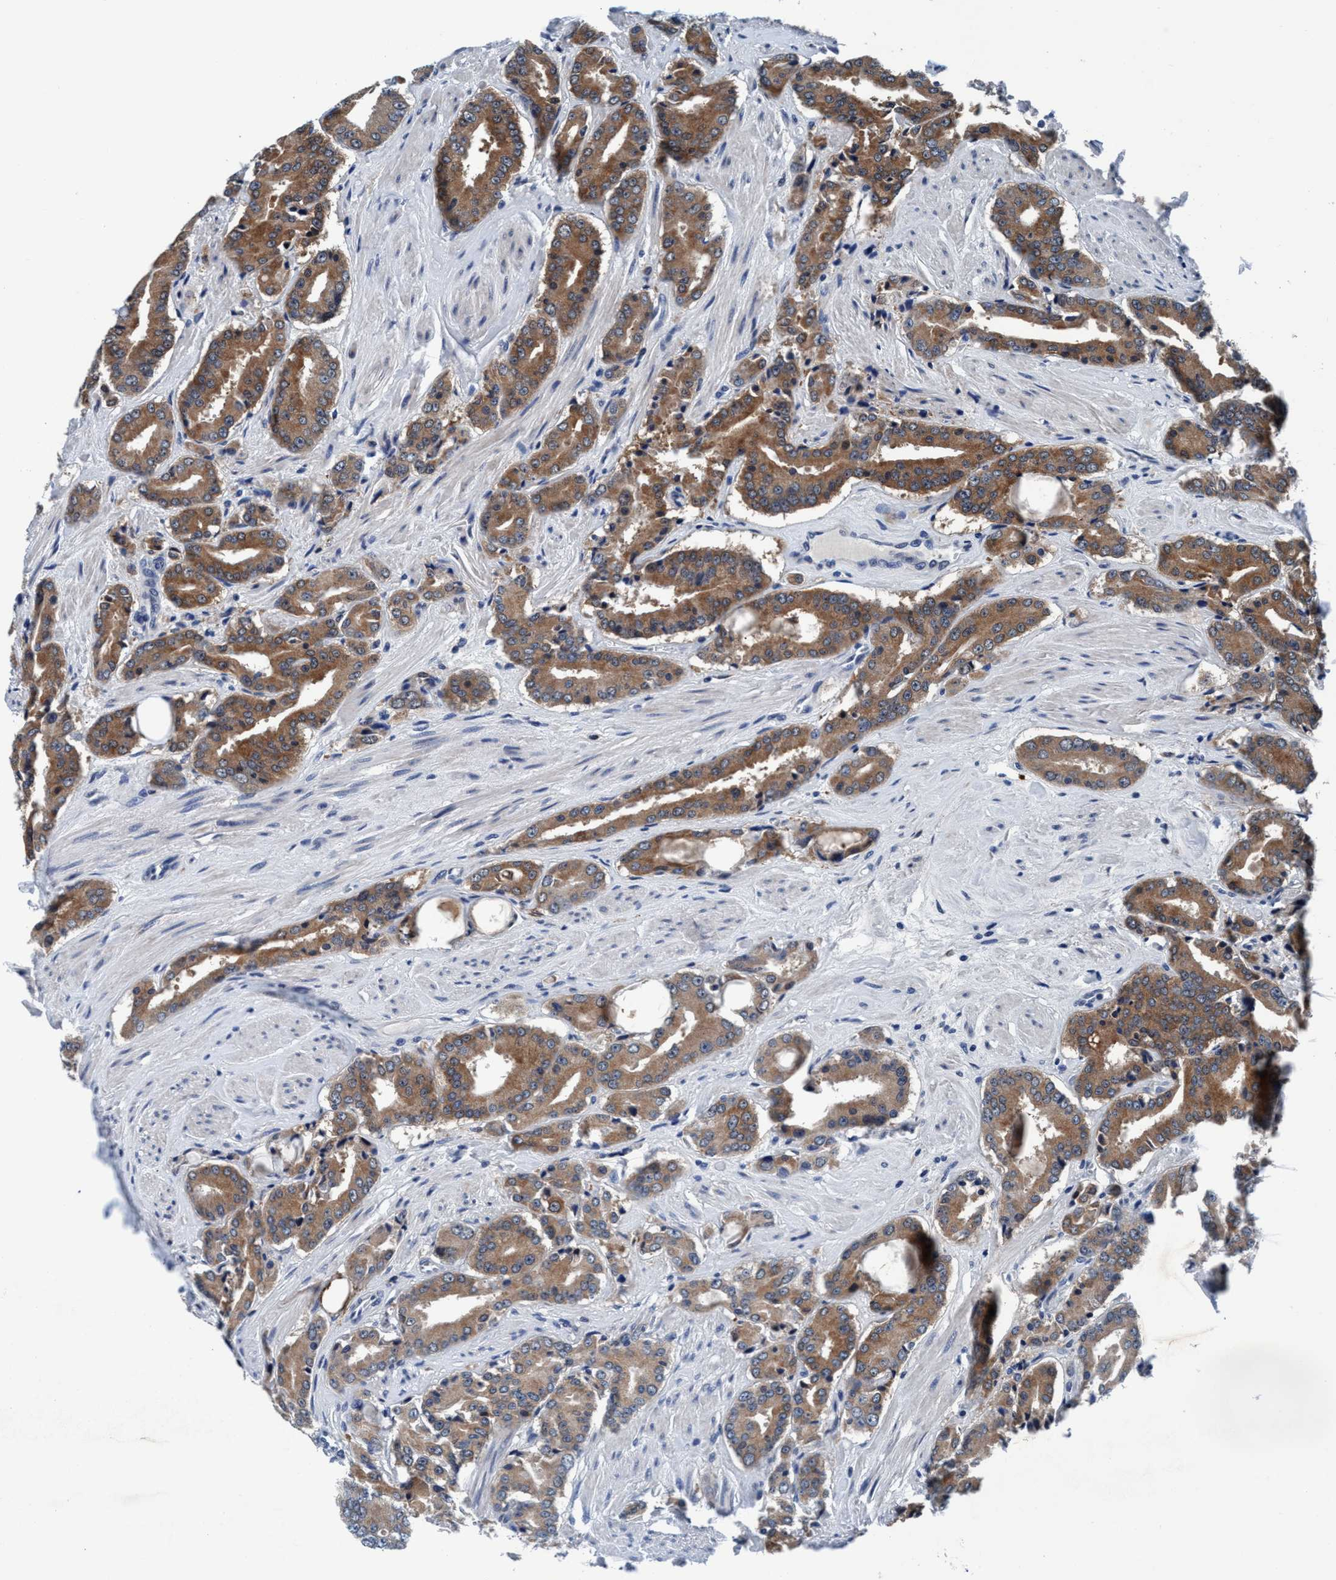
{"staining": {"intensity": "moderate", "quantity": "25%-75%", "location": "cytoplasmic/membranous"}, "tissue": "prostate cancer", "cell_type": "Tumor cells", "image_type": "cancer", "snomed": [{"axis": "morphology", "description": "Adenocarcinoma, High grade"}, {"axis": "topography", "description": "Prostate"}], "caption": "Moderate cytoplasmic/membranous positivity is identified in about 25%-75% of tumor cells in adenocarcinoma (high-grade) (prostate).", "gene": "TMEM94", "patient": {"sex": "male", "age": 71}}